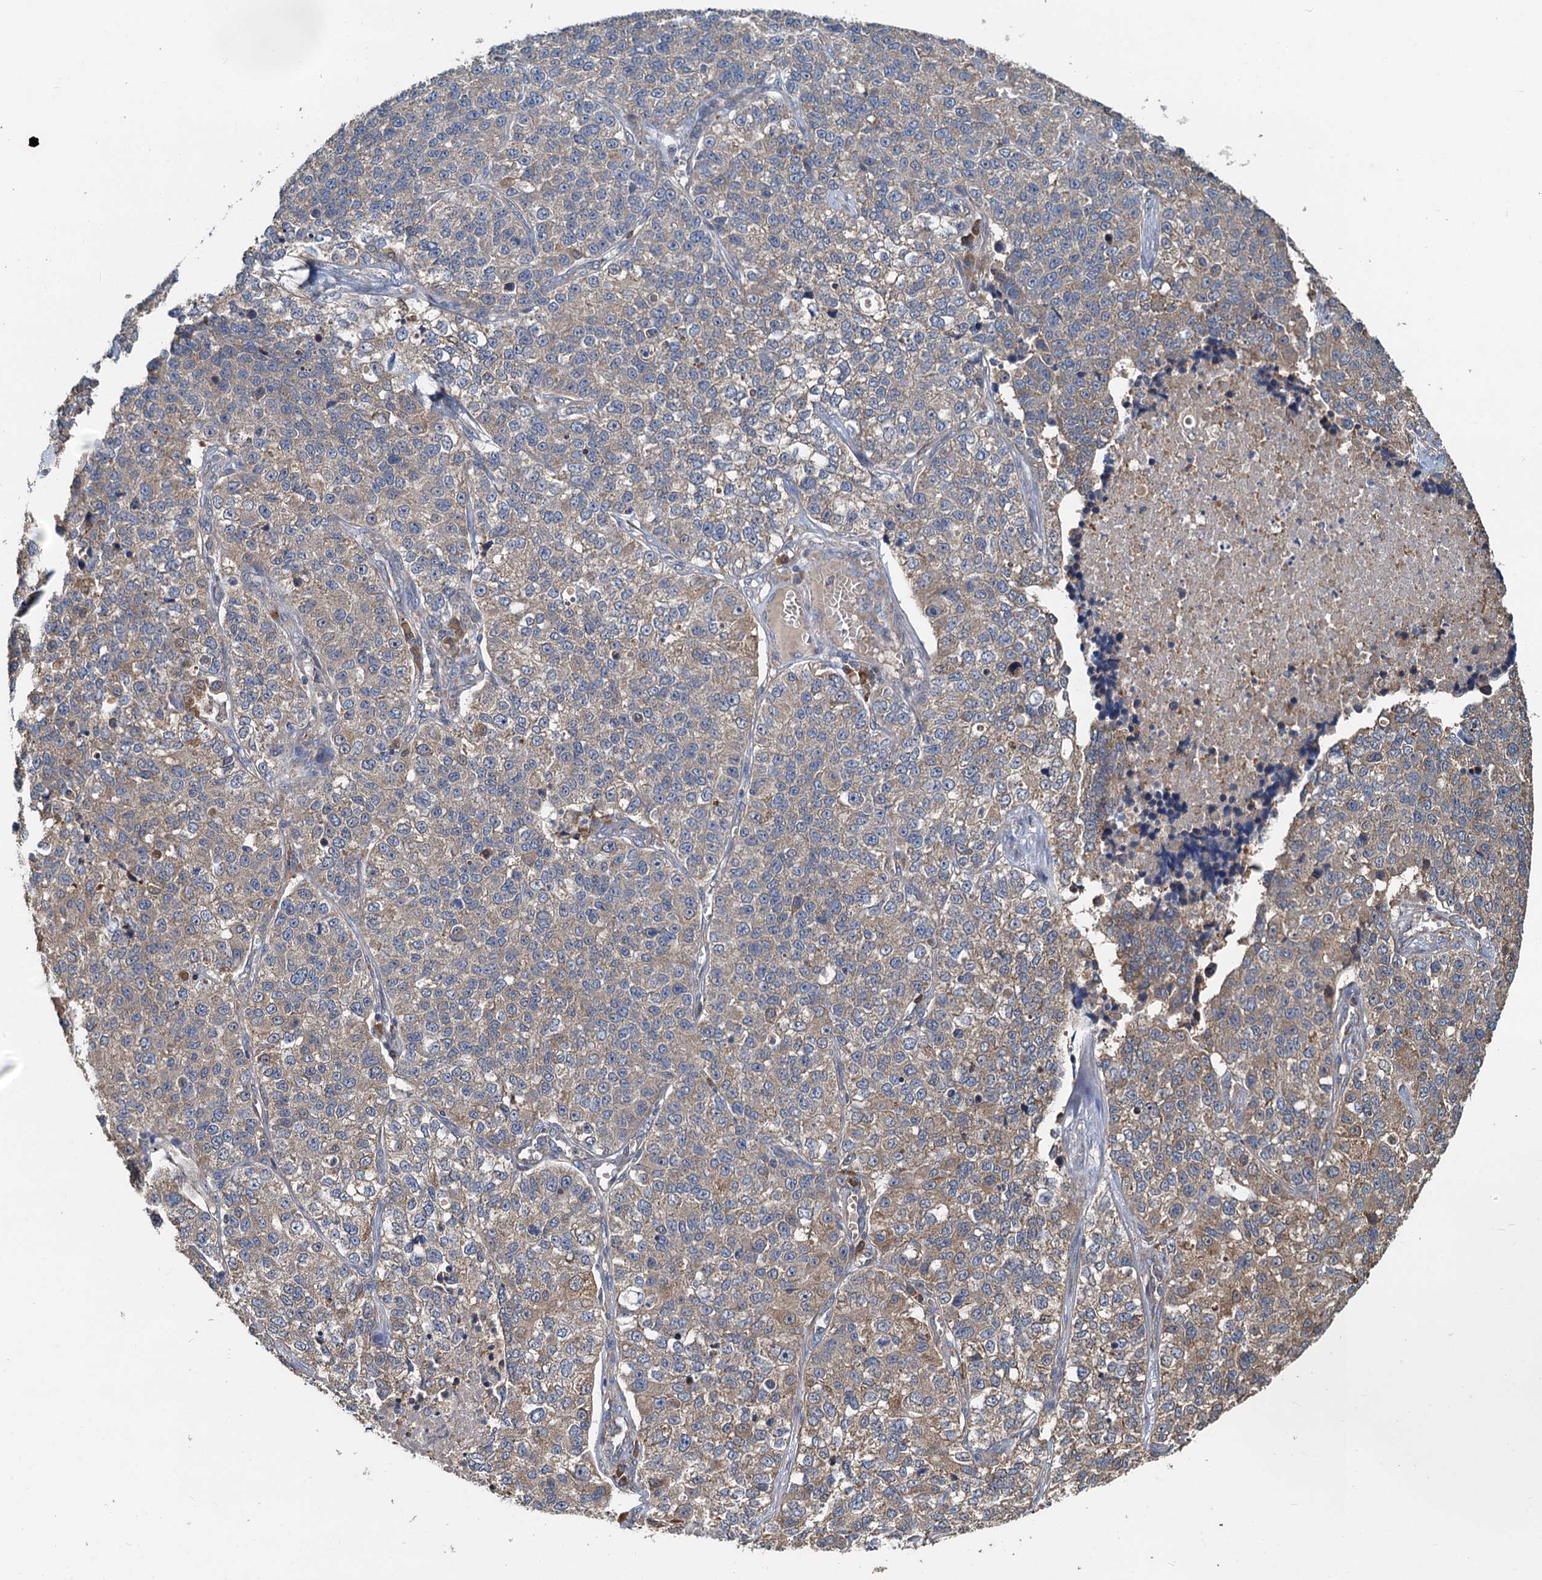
{"staining": {"intensity": "moderate", "quantity": "<25%", "location": "cytoplasmic/membranous"}, "tissue": "lung cancer", "cell_type": "Tumor cells", "image_type": "cancer", "snomed": [{"axis": "morphology", "description": "Adenocarcinoma, NOS"}, {"axis": "topography", "description": "Lung"}], "caption": "There is low levels of moderate cytoplasmic/membranous staining in tumor cells of adenocarcinoma (lung), as demonstrated by immunohistochemical staining (brown color).", "gene": "HYI", "patient": {"sex": "male", "age": 49}}